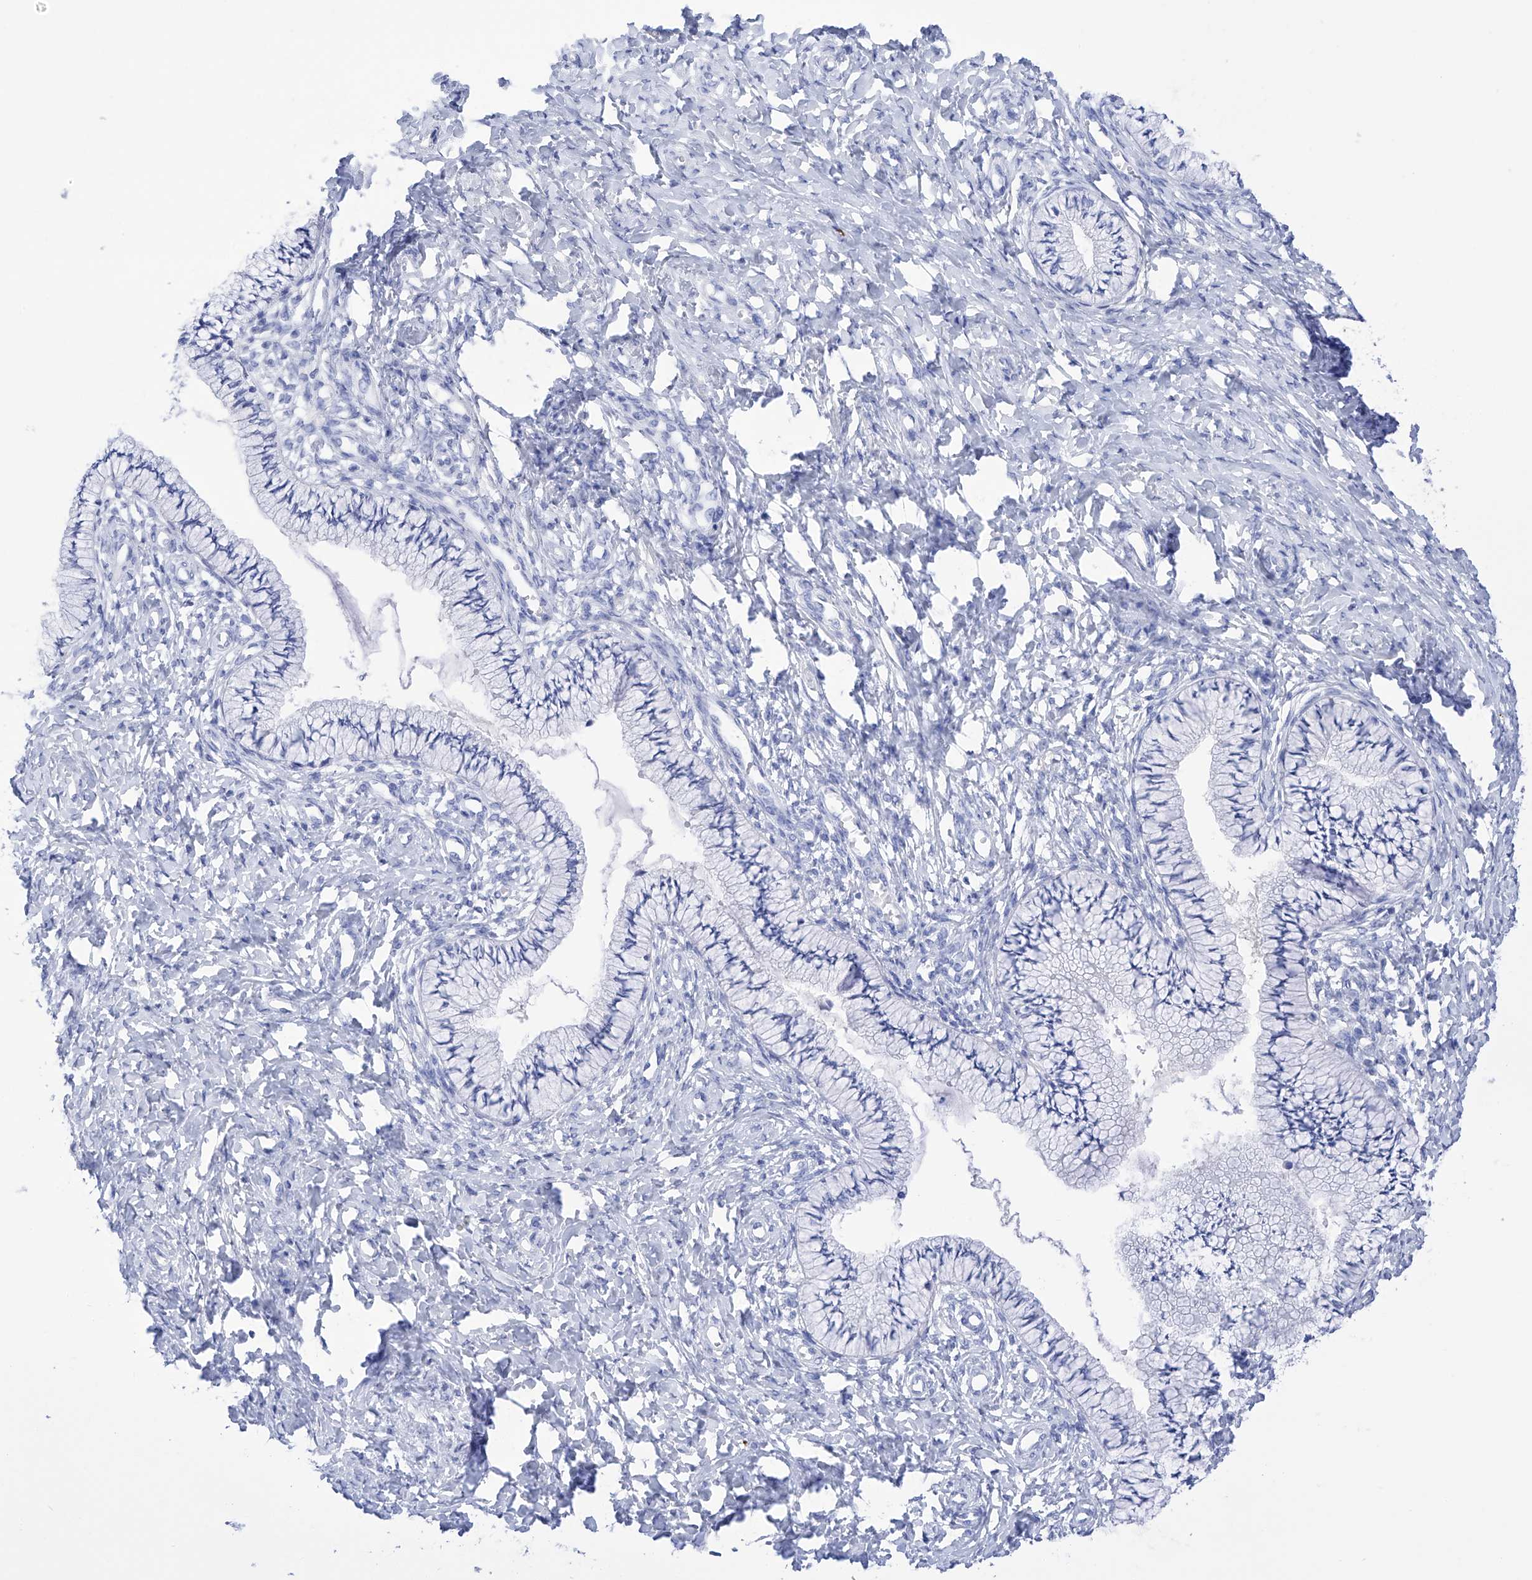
{"staining": {"intensity": "negative", "quantity": "none", "location": "none"}, "tissue": "cervix", "cell_type": "Glandular cells", "image_type": "normal", "snomed": [{"axis": "morphology", "description": "Normal tissue, NOS"}, {"axis": "topography", "description": "Cervix"}], "caption": "Immunohistochemistry (IHC) photomicrograph of unremarkable cervix: human cervix stained with DAB (3,3'-diaminobenzidine) demonstrates no significant protein expression in glandular cells.", "gene": "FLG", "patient": {"sex": "female", "age": 36}}